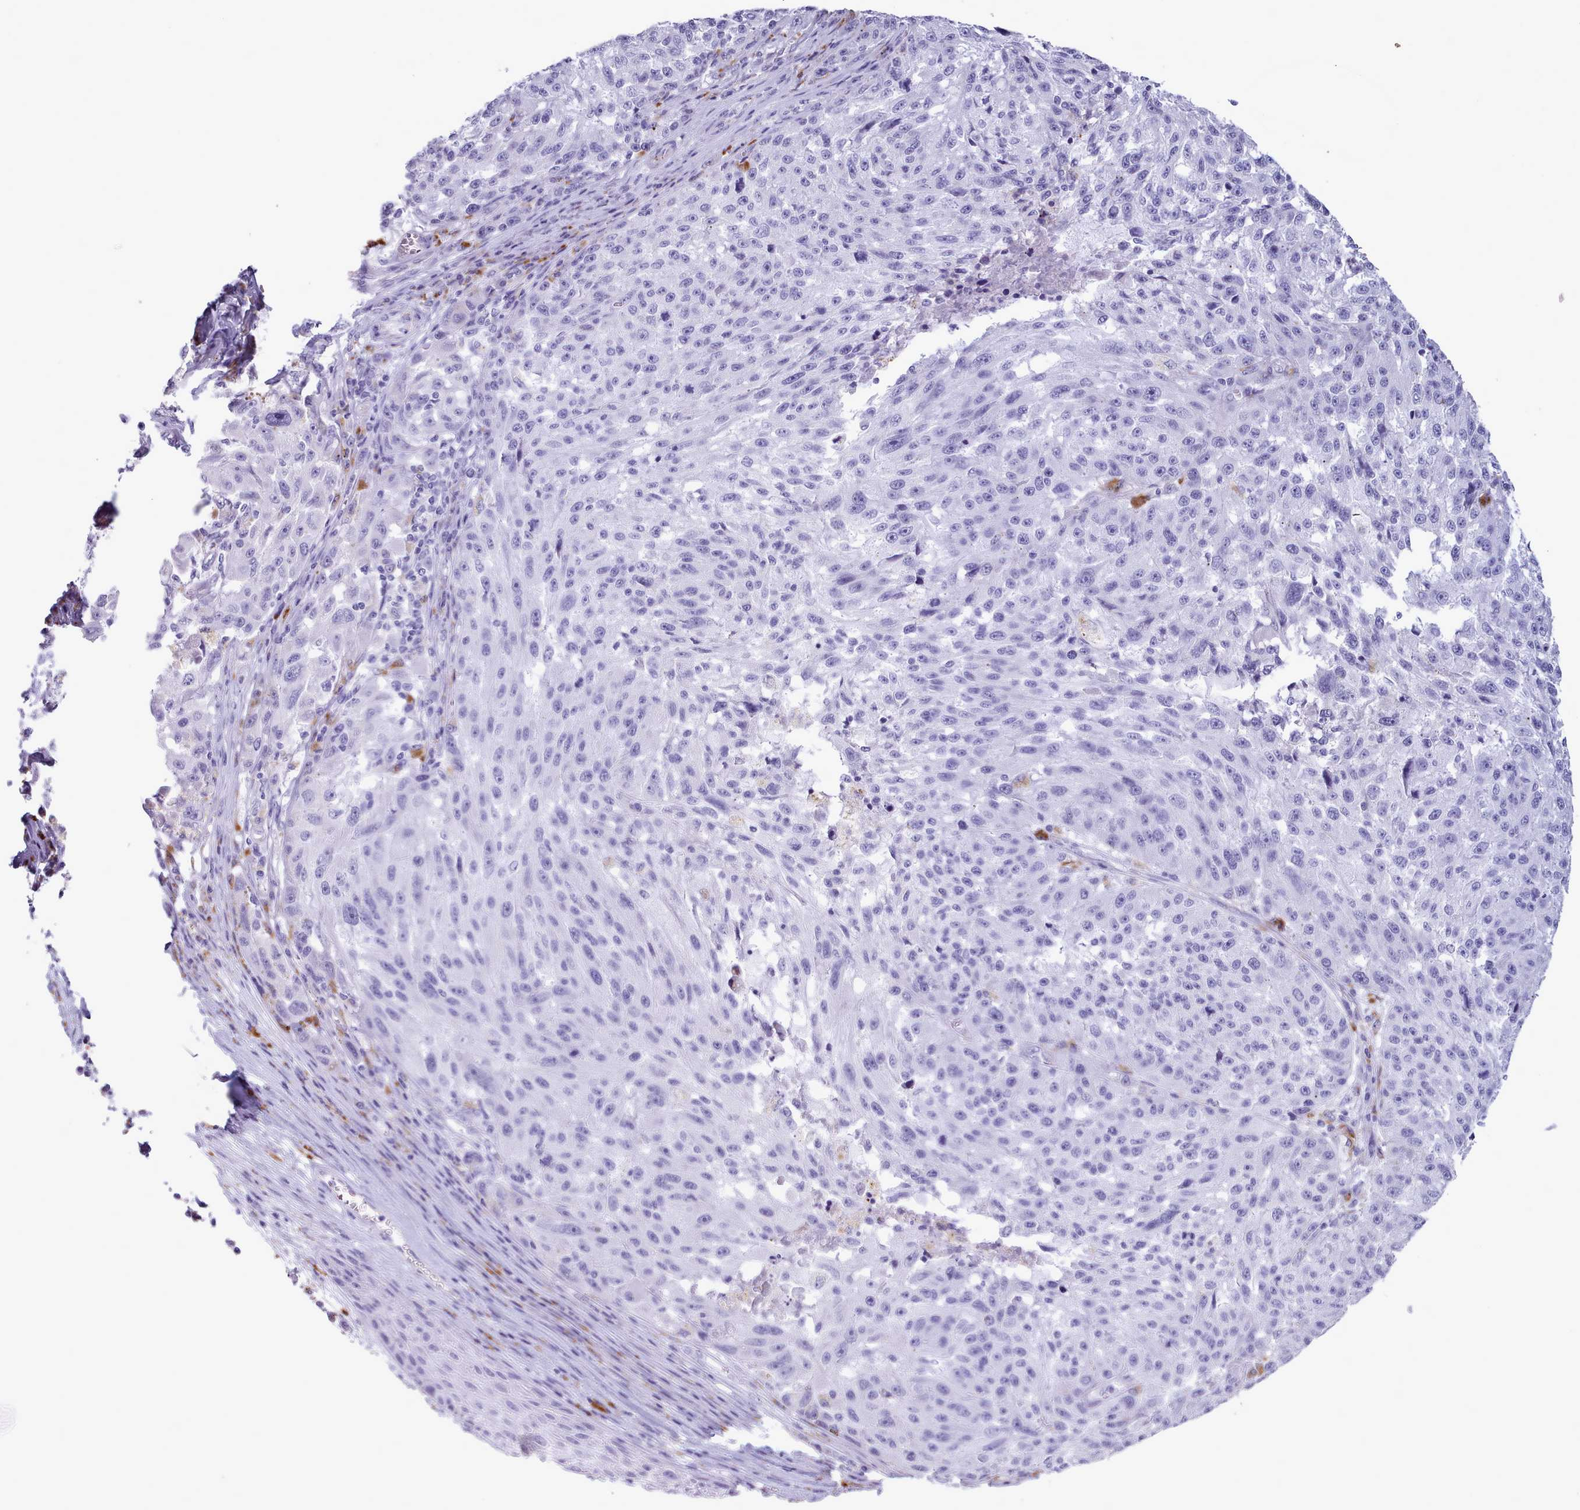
{"staining": {"intensity": "negative", "quantity": "none", "location": "none"}, "tissue": "melanoma", "cell_type": "Tumor cells", "image_type": "cancer", "snomed": [{"axis": "morphology", "description": "Malignant melanoma, NOS"}, {"axis": "topography", "description": "Skin"}], "caption": "This is an immunohistochemistry (IHC) histopathology image of melanoma. There is no positivity in tumor cells.", "gene": "GAA", "patient": {"sex": "male", "age": 53}}